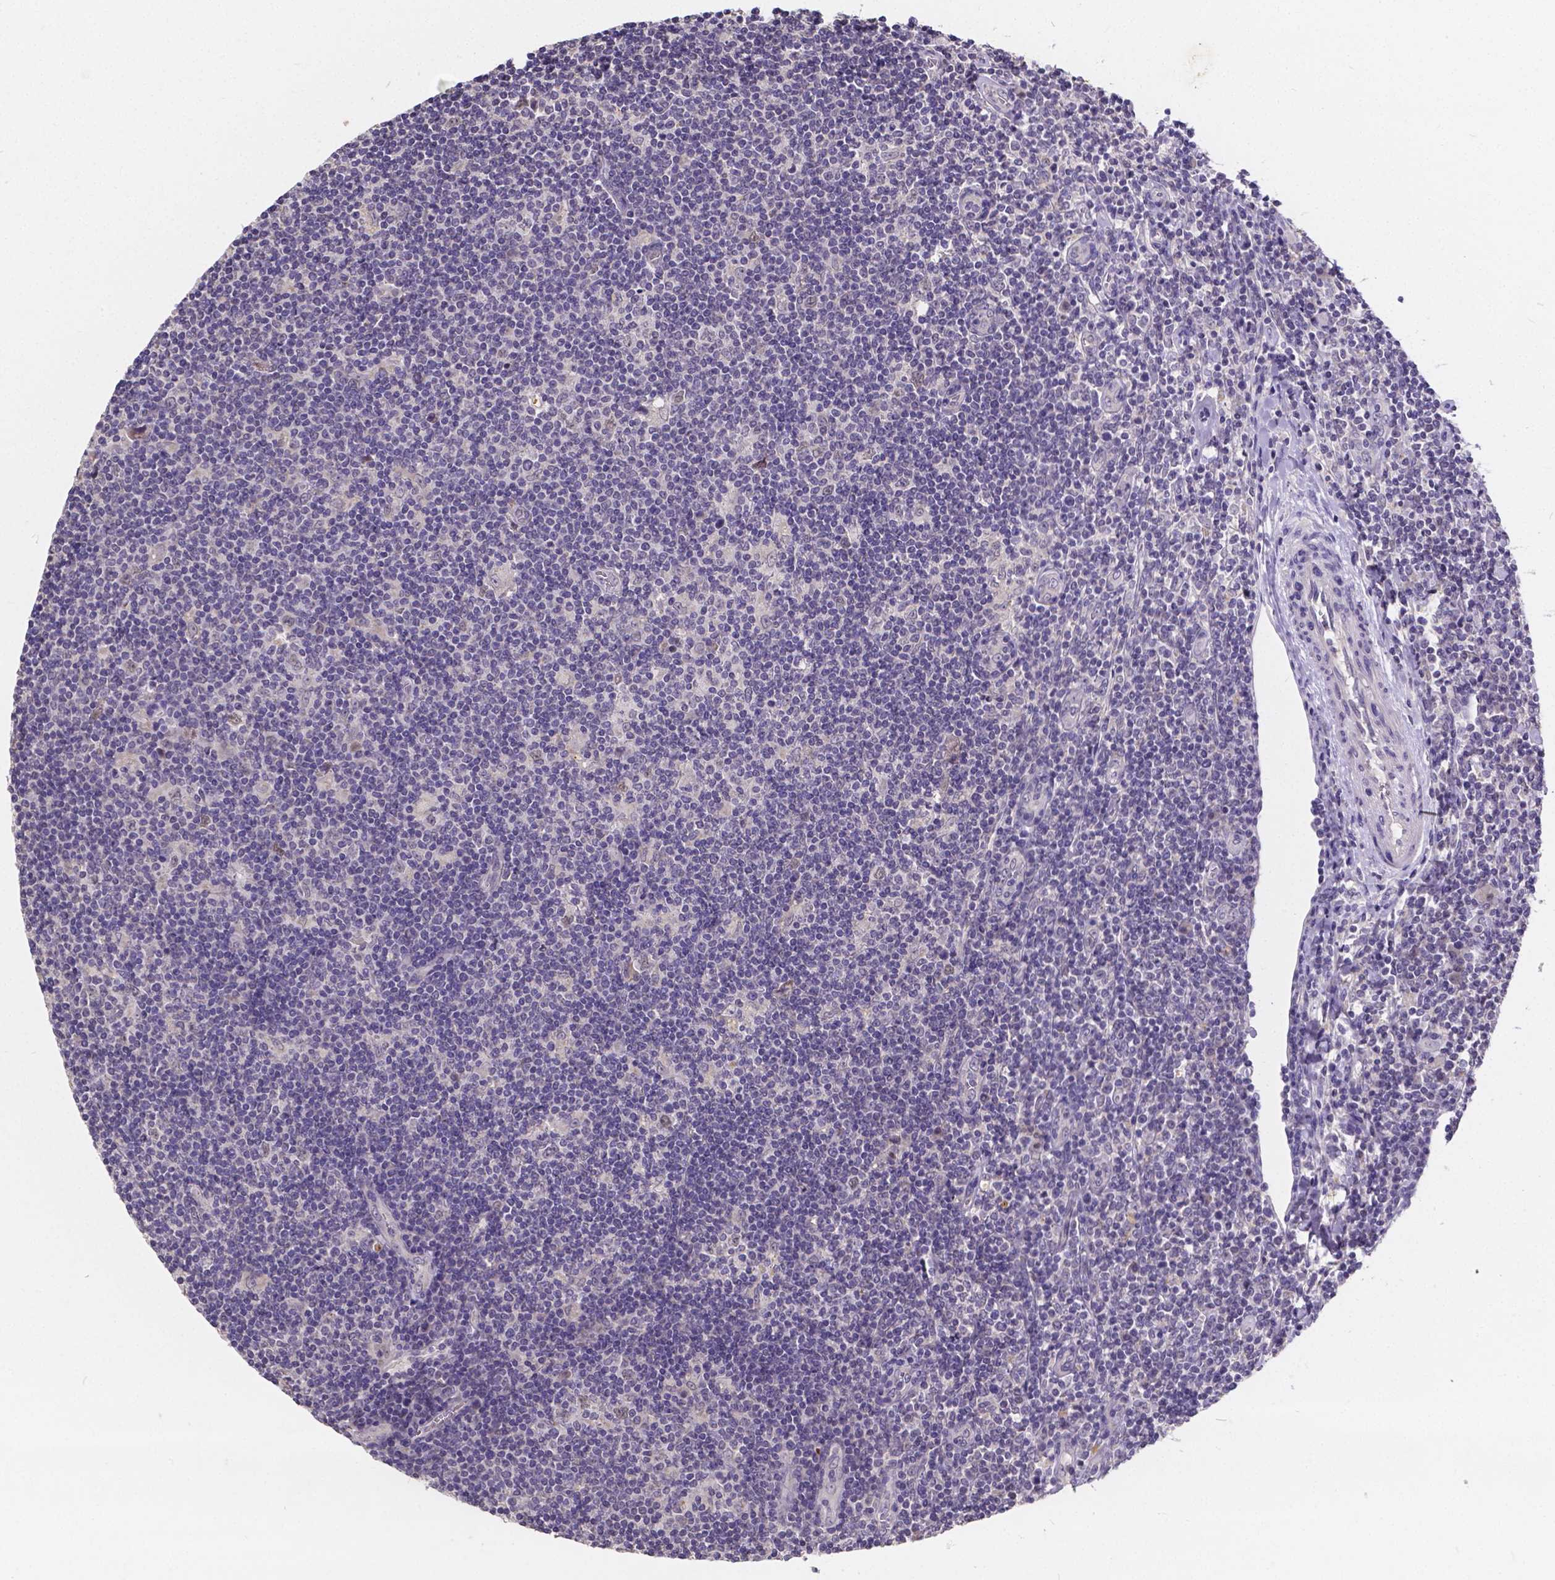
{"staining": {"intensity": "negative", "quantity": "none", "location": "none"}, "tissue": "lymphoma", "cell_type": "Tumor cells", "image_type": "cancer", "snomed": [{"axis": "morphology", "description": "Hodgkin's disease, NOS"}, {"axis": "topography", "description": "Lymph node"}], "caption": "A histopathology image of Hodgkin's disease stained for a protein exhibits no brown staining in tumor cells.", "gene": "CTNNA2", "patient": {"sex": "male", "age": 40}}